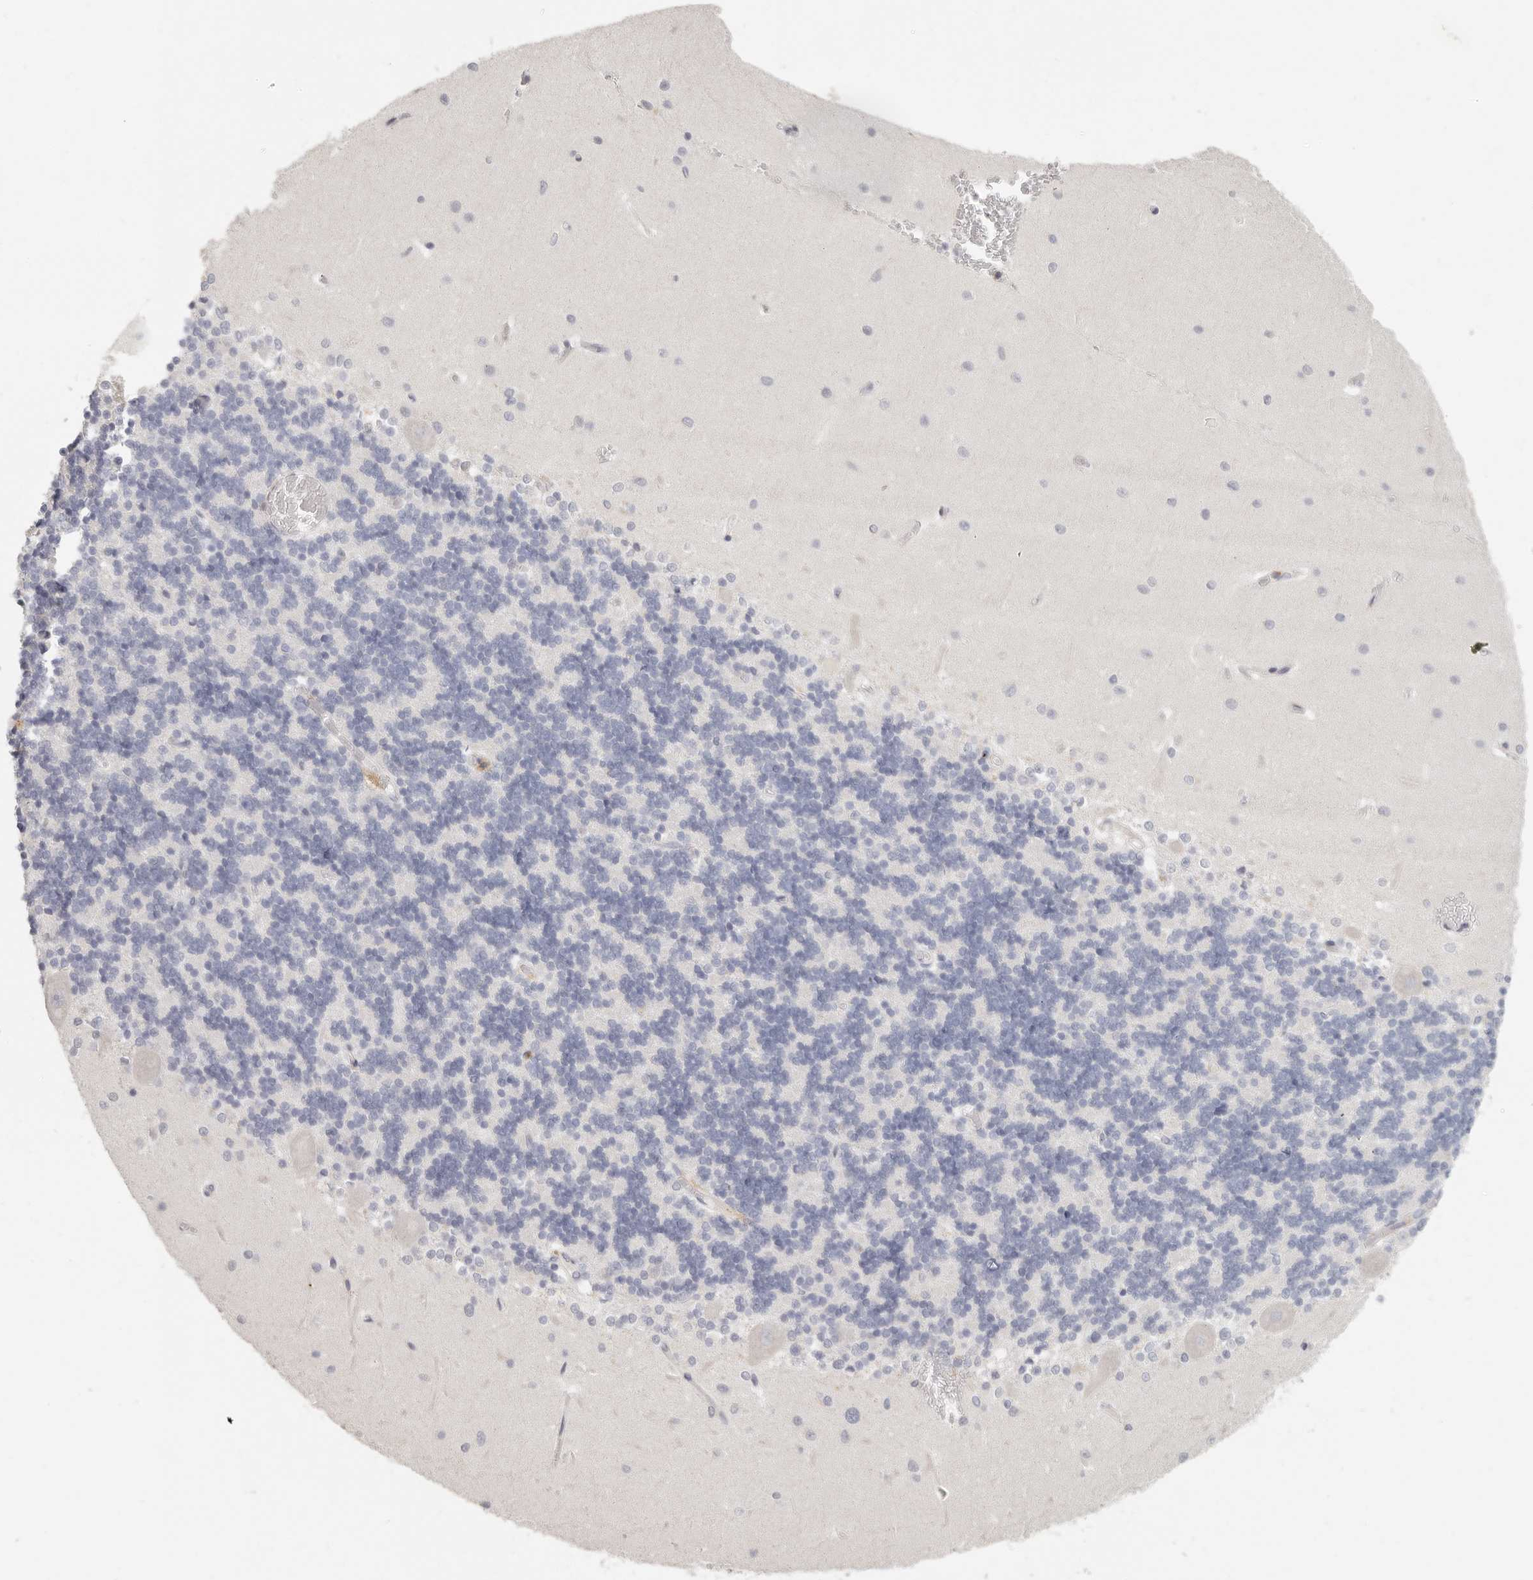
{"staining": {"intensity": "negative", "quantity": "none", "location": "none"}, "tissue": "cerebellum", "cell_type": "Cells in granular layer", "image_type": "normal", "snomed": [{"axis": "morphology", "description": "Normal tissue, NOS"}, {"axis": "topography", "description": "Cerebellum"}], "caption": "The immunohistochemistry (IHC) micrograph has no significant positivity in cells in granular layer of cerebellum. The staining is performed using DAB brown chromogen with nuclei counter-stained in using hematoxylin.", "gene": "ANXA9", "patient": {"sex": "male", "age": 37}}